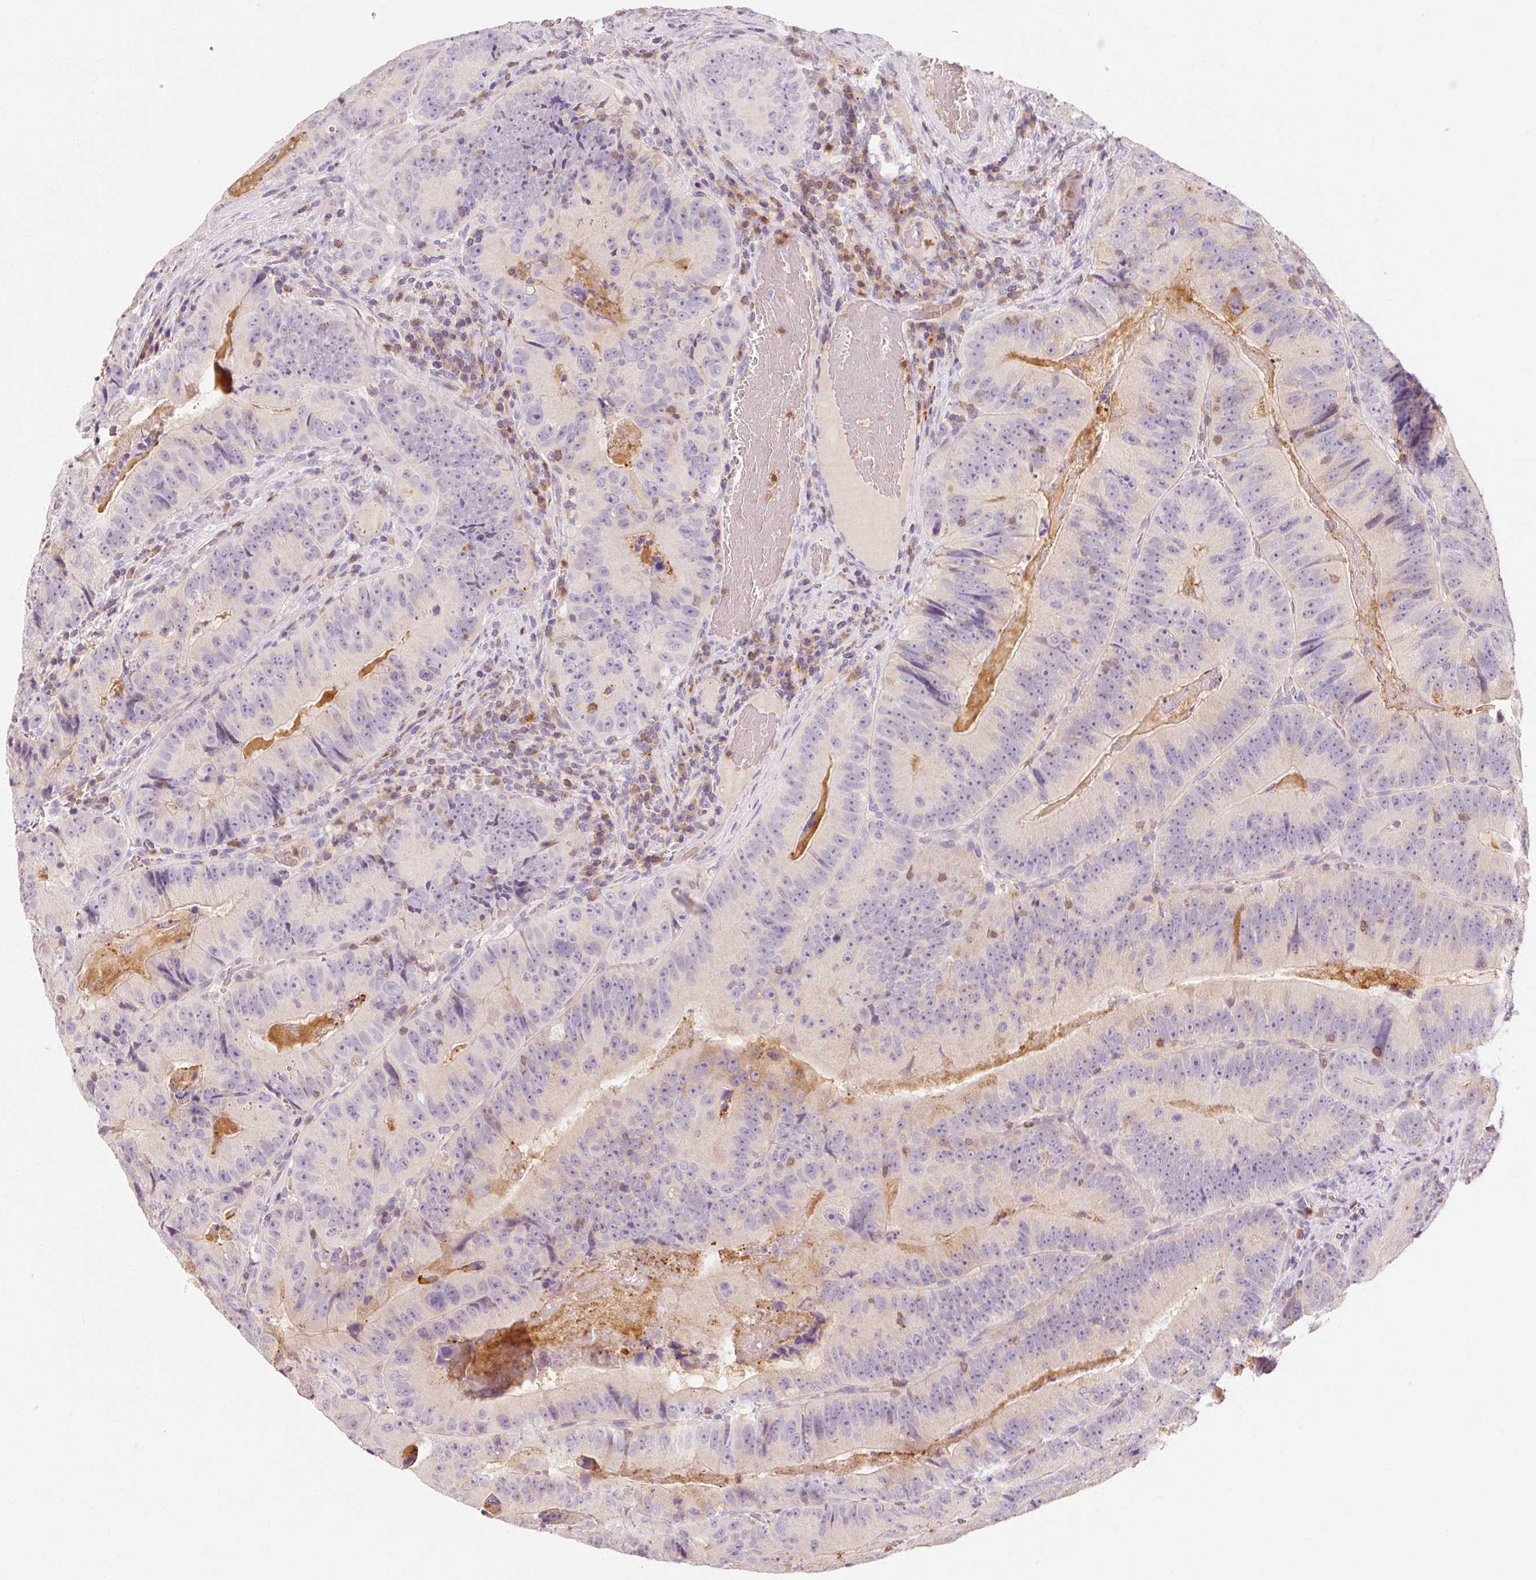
{"staining": {"intensity": "negative", "quantity": "none", "location": "none"}, "tissue": "colorectal cancer", "cell_type": "Tumor cells", "image_type": "cancer", "snomed": [{"axis": "morphology", "description": "Adenocarcinoma, NOS"}, {"axis": "topography", "description": "Colon"}], "caption": "Immunohistochemical staining of human colorectal cancer reveals no significant staining in tumor cells. (DAB (3,3'-diaminobenzidine) immunohistochemistry, high magnification).", "gene": "OR8K1", "patient": {"sex": "female", "age": 86}}